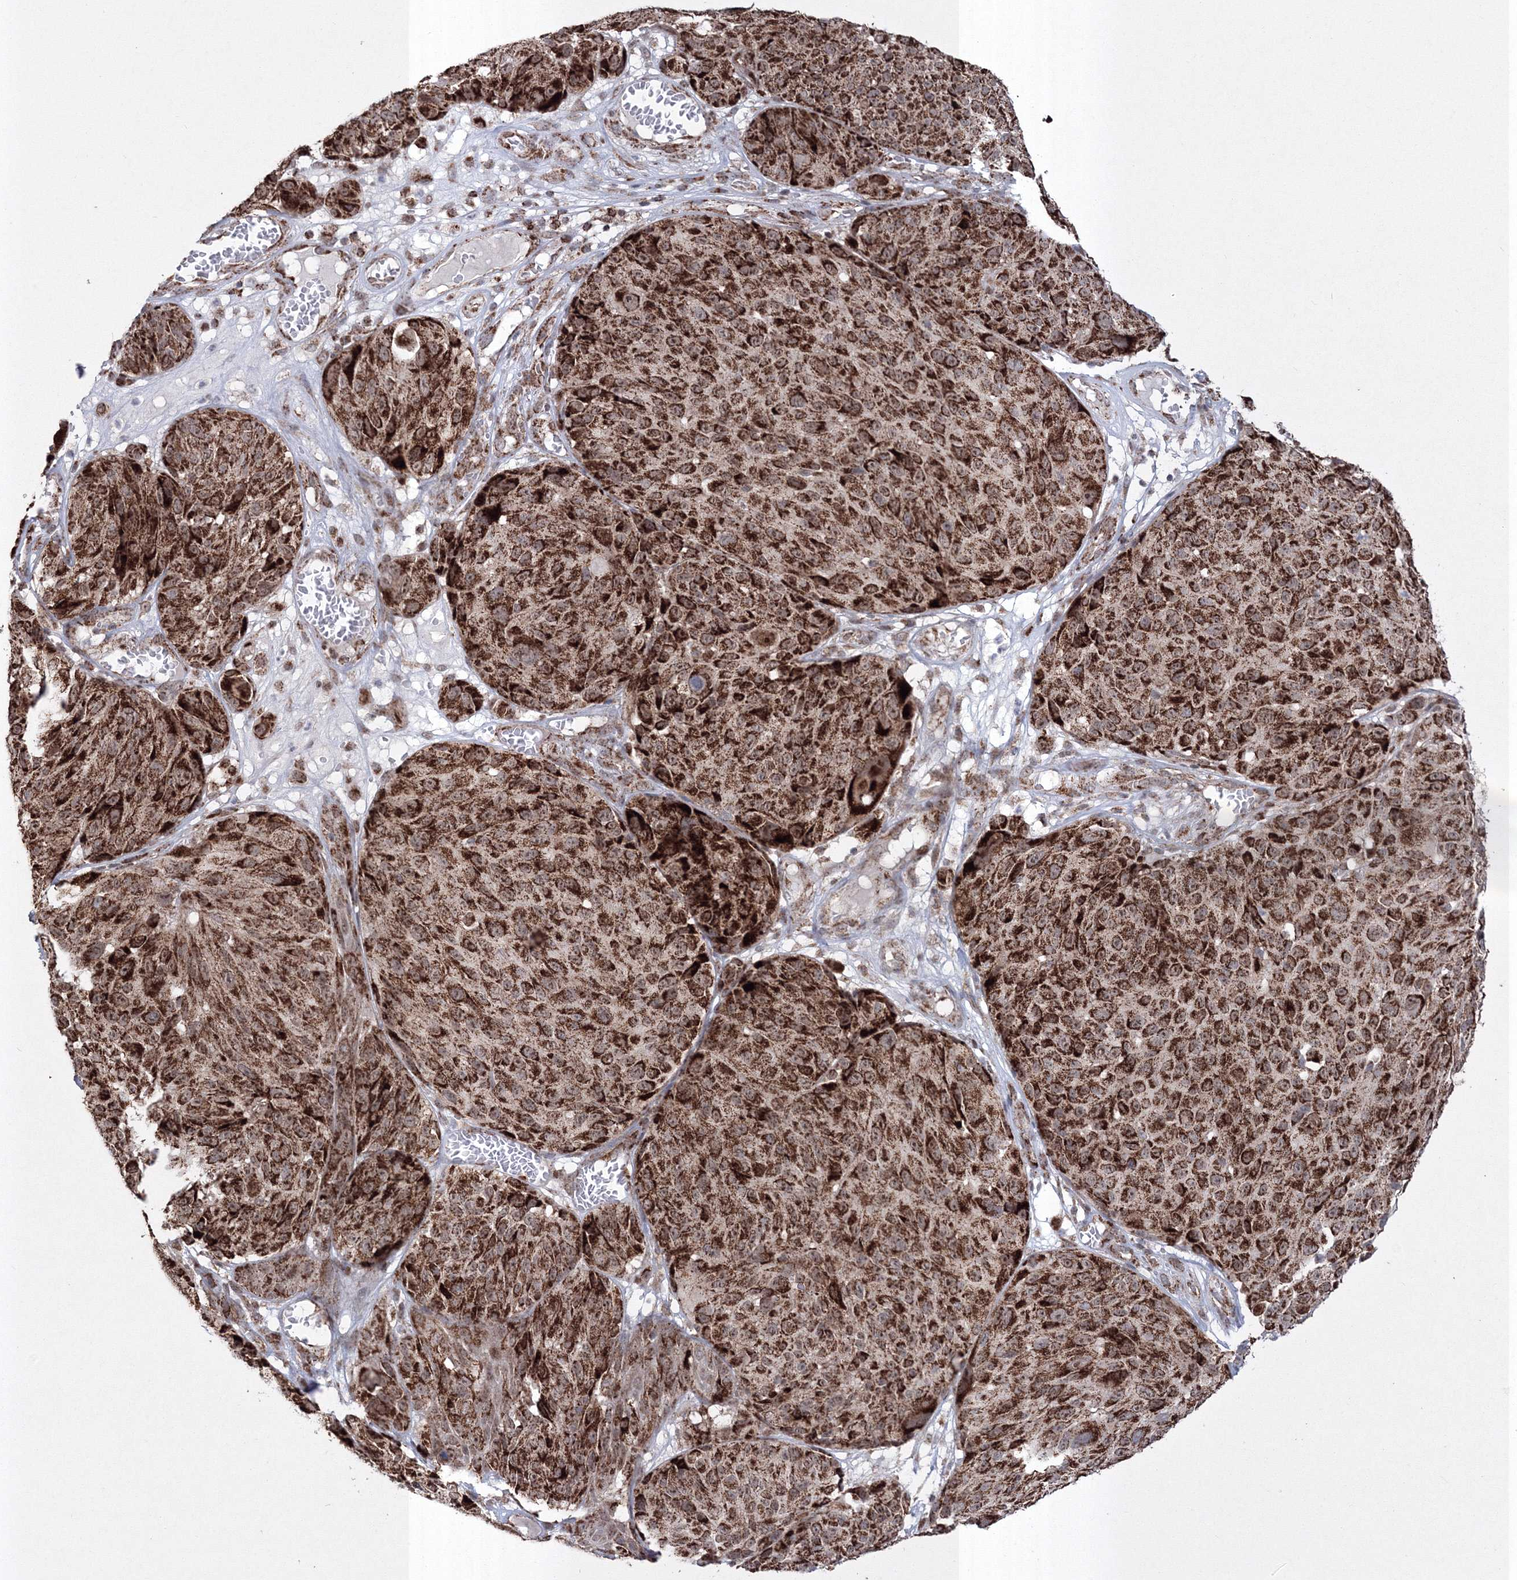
{"staining": {"intensity": "strong", "quantity": ">75%", "location": "cytoplasmic/membranous,nuclear"}, "tissue": "melanoma", "cell_type": "Tumor cells", "image_type": "cancer", "snomed": [{"axis": "morphology", "description": "Malignant melanoma, NOS"}, {"axis": "topography", "description": "Skin"}], "caption": "Immunohistochemical staining of malignant melanoma reveals strong cytoplasmic/membranous and nuclear protein staining in approximately >75% of tumor cells.", "gene": "GRSF1", "patient": {"sex": "male", "age": 83}}